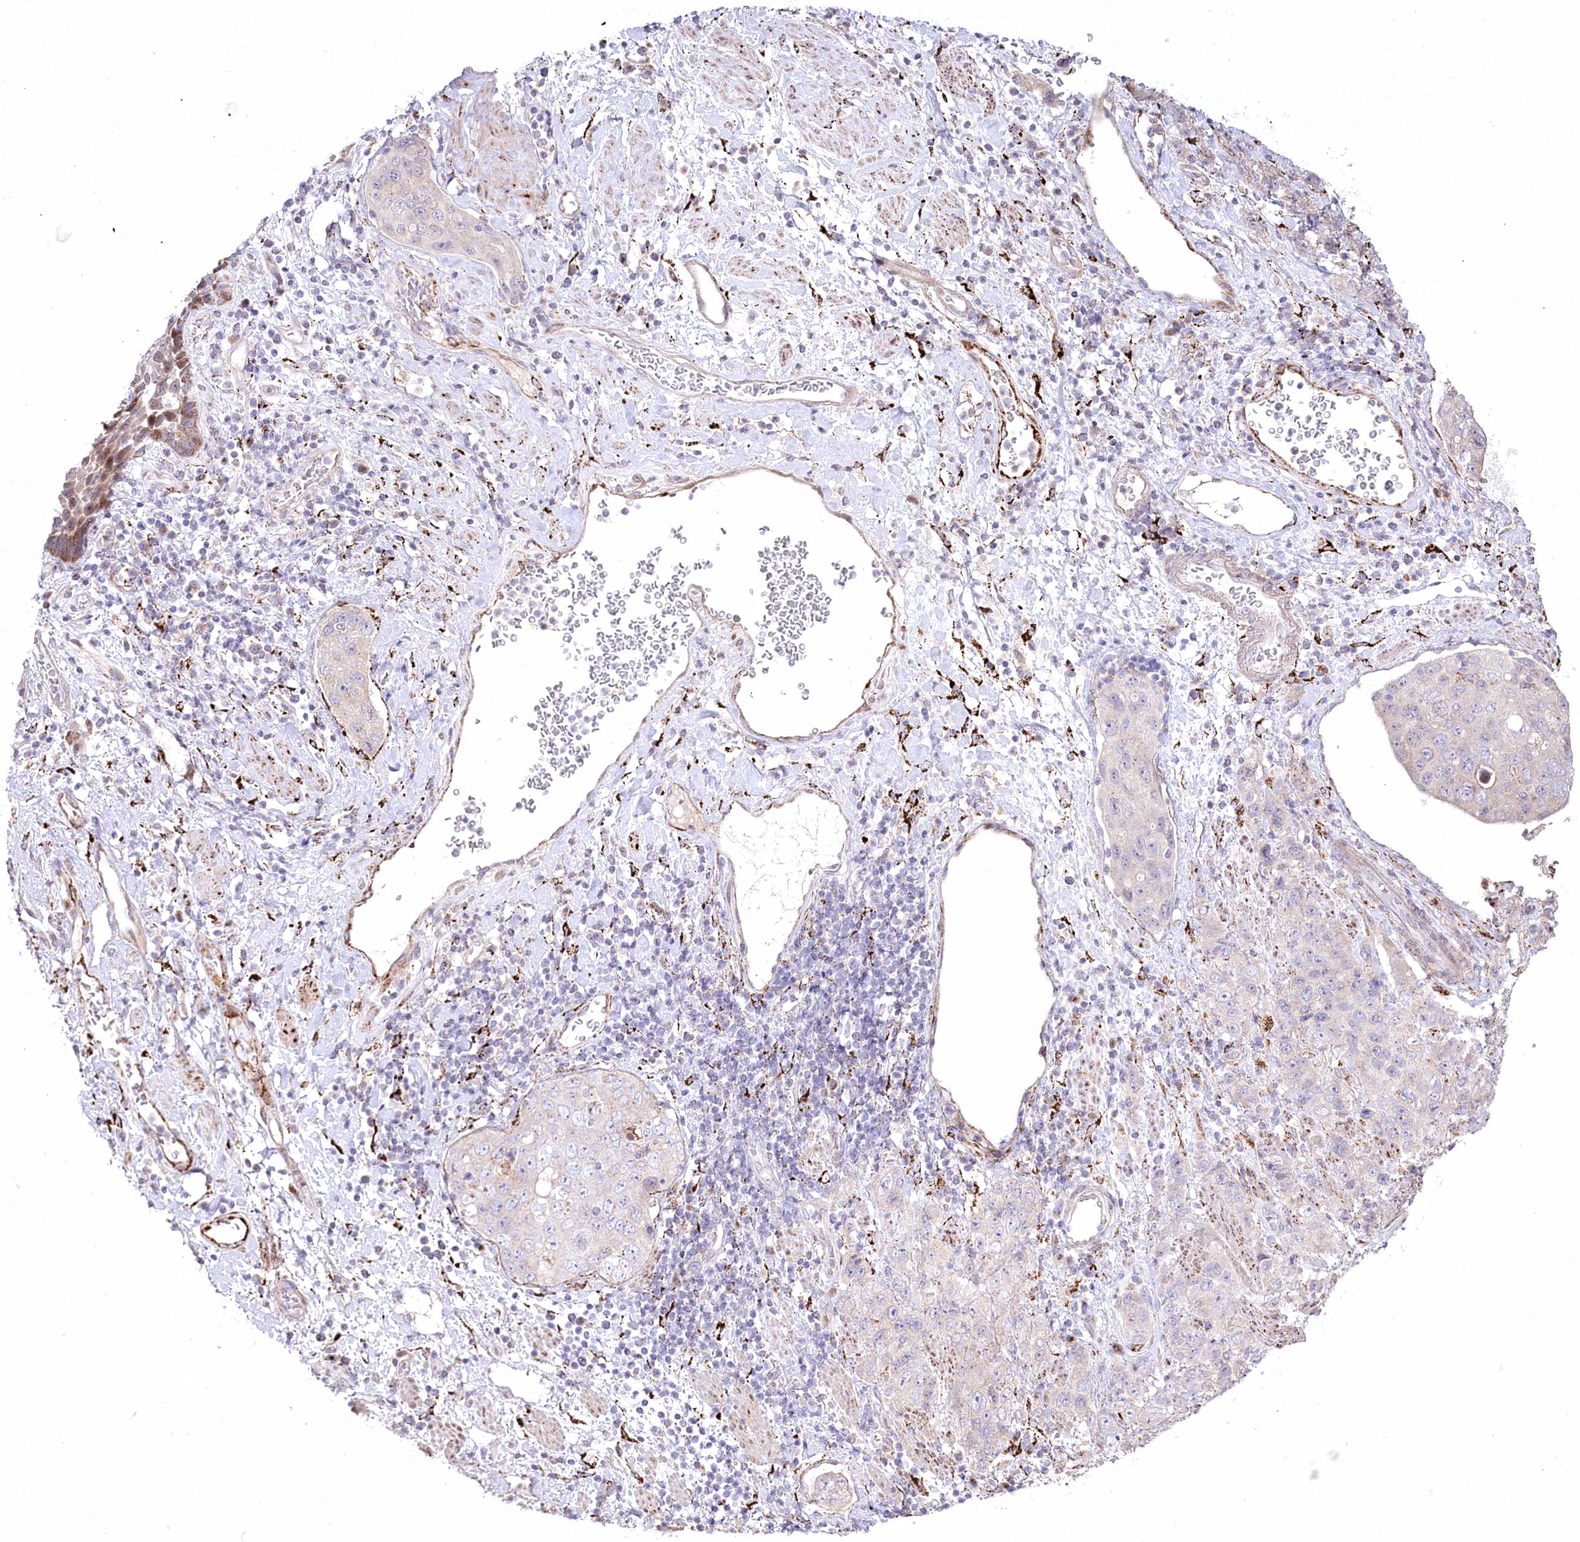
{"staining": {"intensity": "negative", "quantity": "none", "location": "none"}, "tissue": "stomach cancer", "cell_type": "Tumor cells", "image_type": "cancer", "snomed": [{"axis": "morphology", "description": "Adenocarcinoma, NOS"}, {"axis": "topography", "description": "Stomach"}], "caption": "Adenocarcinoma (stomach) was stained to show a protein in brown. There is no significant staining in tumor cells. The staining was performed using DAB to visualize the protein expression in brown, while the nuclei were stained in blue with hematoxylin (Magnification: 20x).", "gene": "CEP164", "patient": {"sex": "male", "age": 48}}